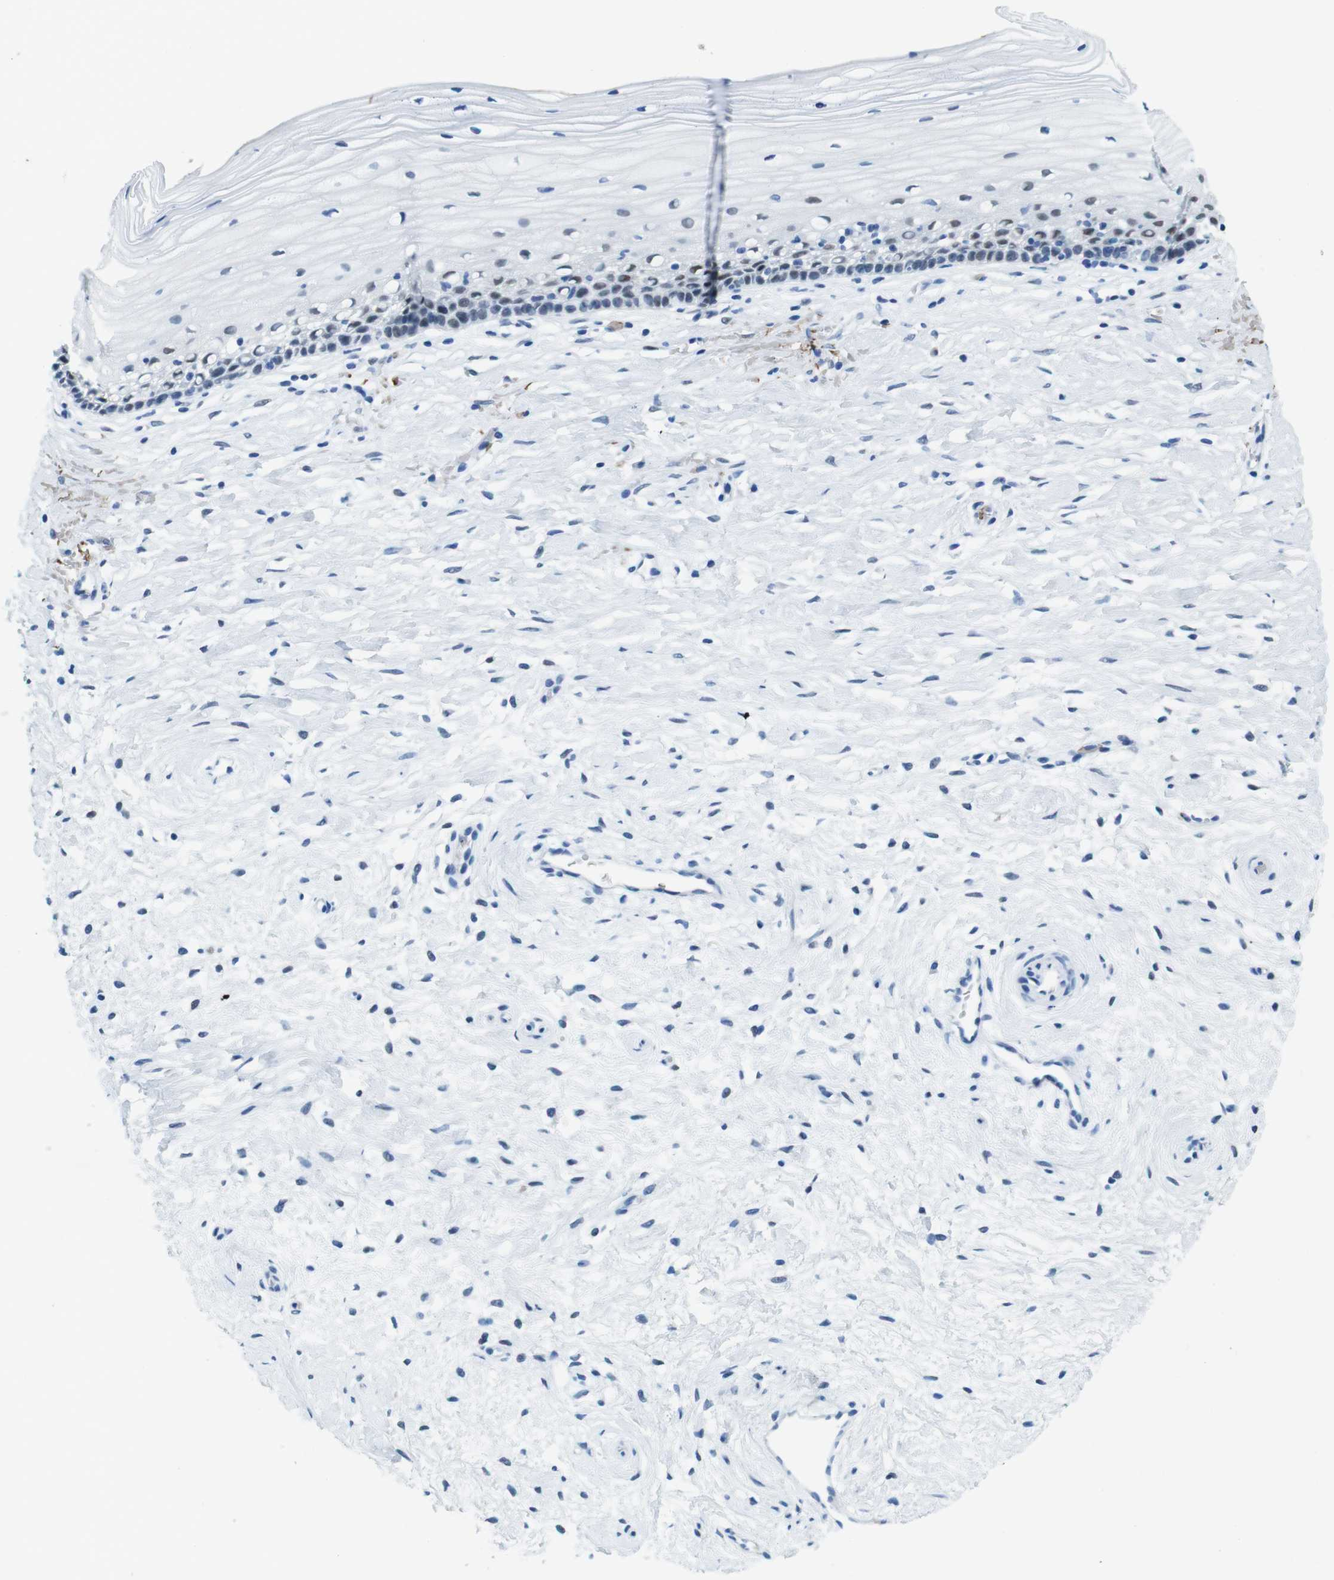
{"staining": {"intensity": "negative", "quantity": "none", "location": "none"}, "tissue": "cervix", "cell_type": "Glandular cells", "image_type": "normal", "snomed": [{"axis": "morphology", "description": "Normal tissue, NOS"}, {"axis": "topography", "description": "Cervix"}], "caption": "Immunohistochemistry of unremarkable human cervix demonstrates no staining in glandular cells.", "gene": "TFAP2C", "patient": {"sex": "female", "age": 39}}